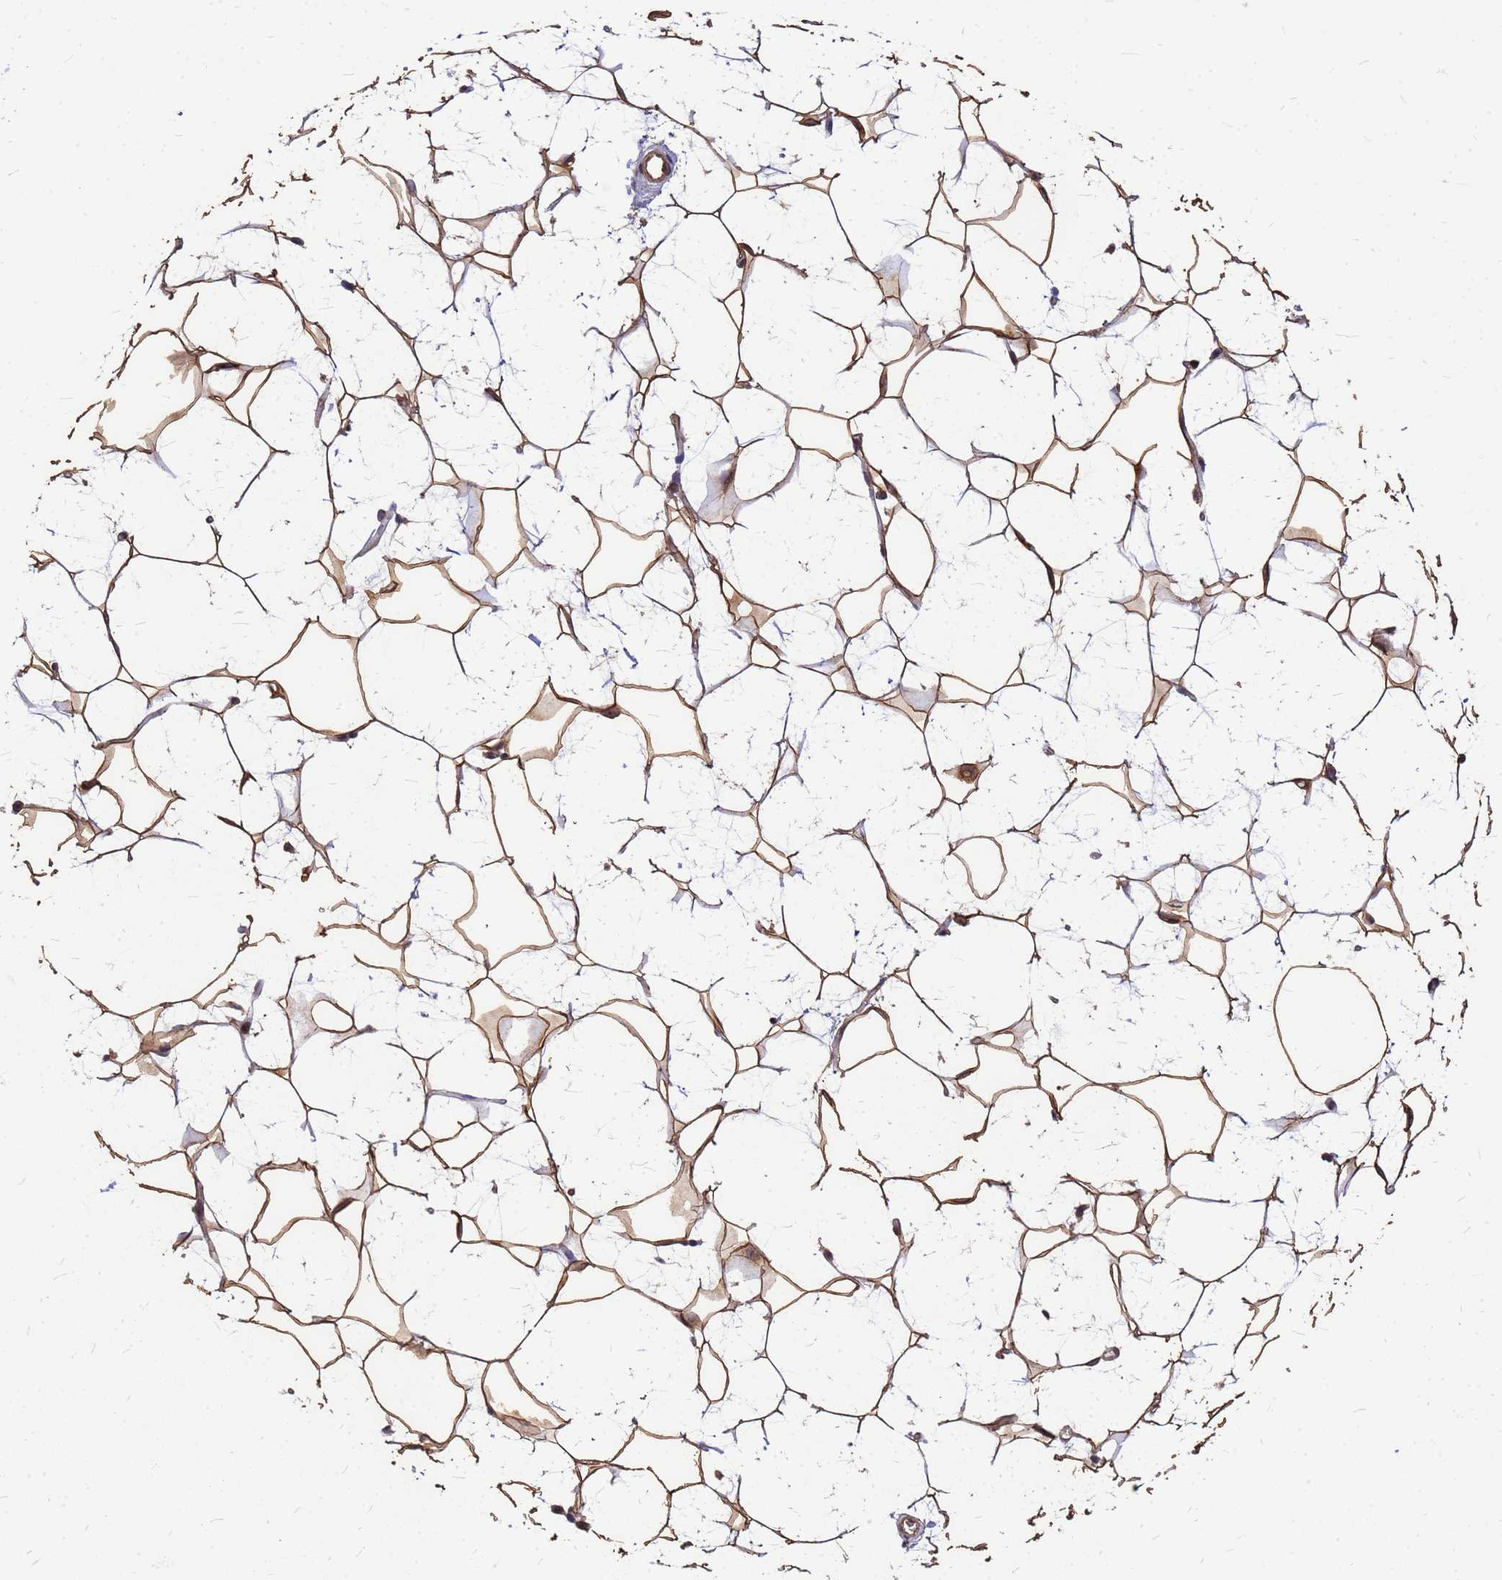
{"staining": {"intensity": "moderate", "quantity": ">75%", "location": "cytoplasmic/membranous,nuclear"}, "tissue": "adipose tissue", "cell_type": "Adipocytes", "image_type": "normal", "snomed": [{"axis": "morphology", "description": "Normal tissue, NOS"}, {"axis": "topography", "description": "Breast"}], "caption": "Normal adipose tissue reveals moderate cytoplasmic/membranous,nuclear expression in about >75% of adipocytes, visualized by immunohistochemistry.", "gene": "C1orf35", "patient": {"sex": "female", "age": 26}}